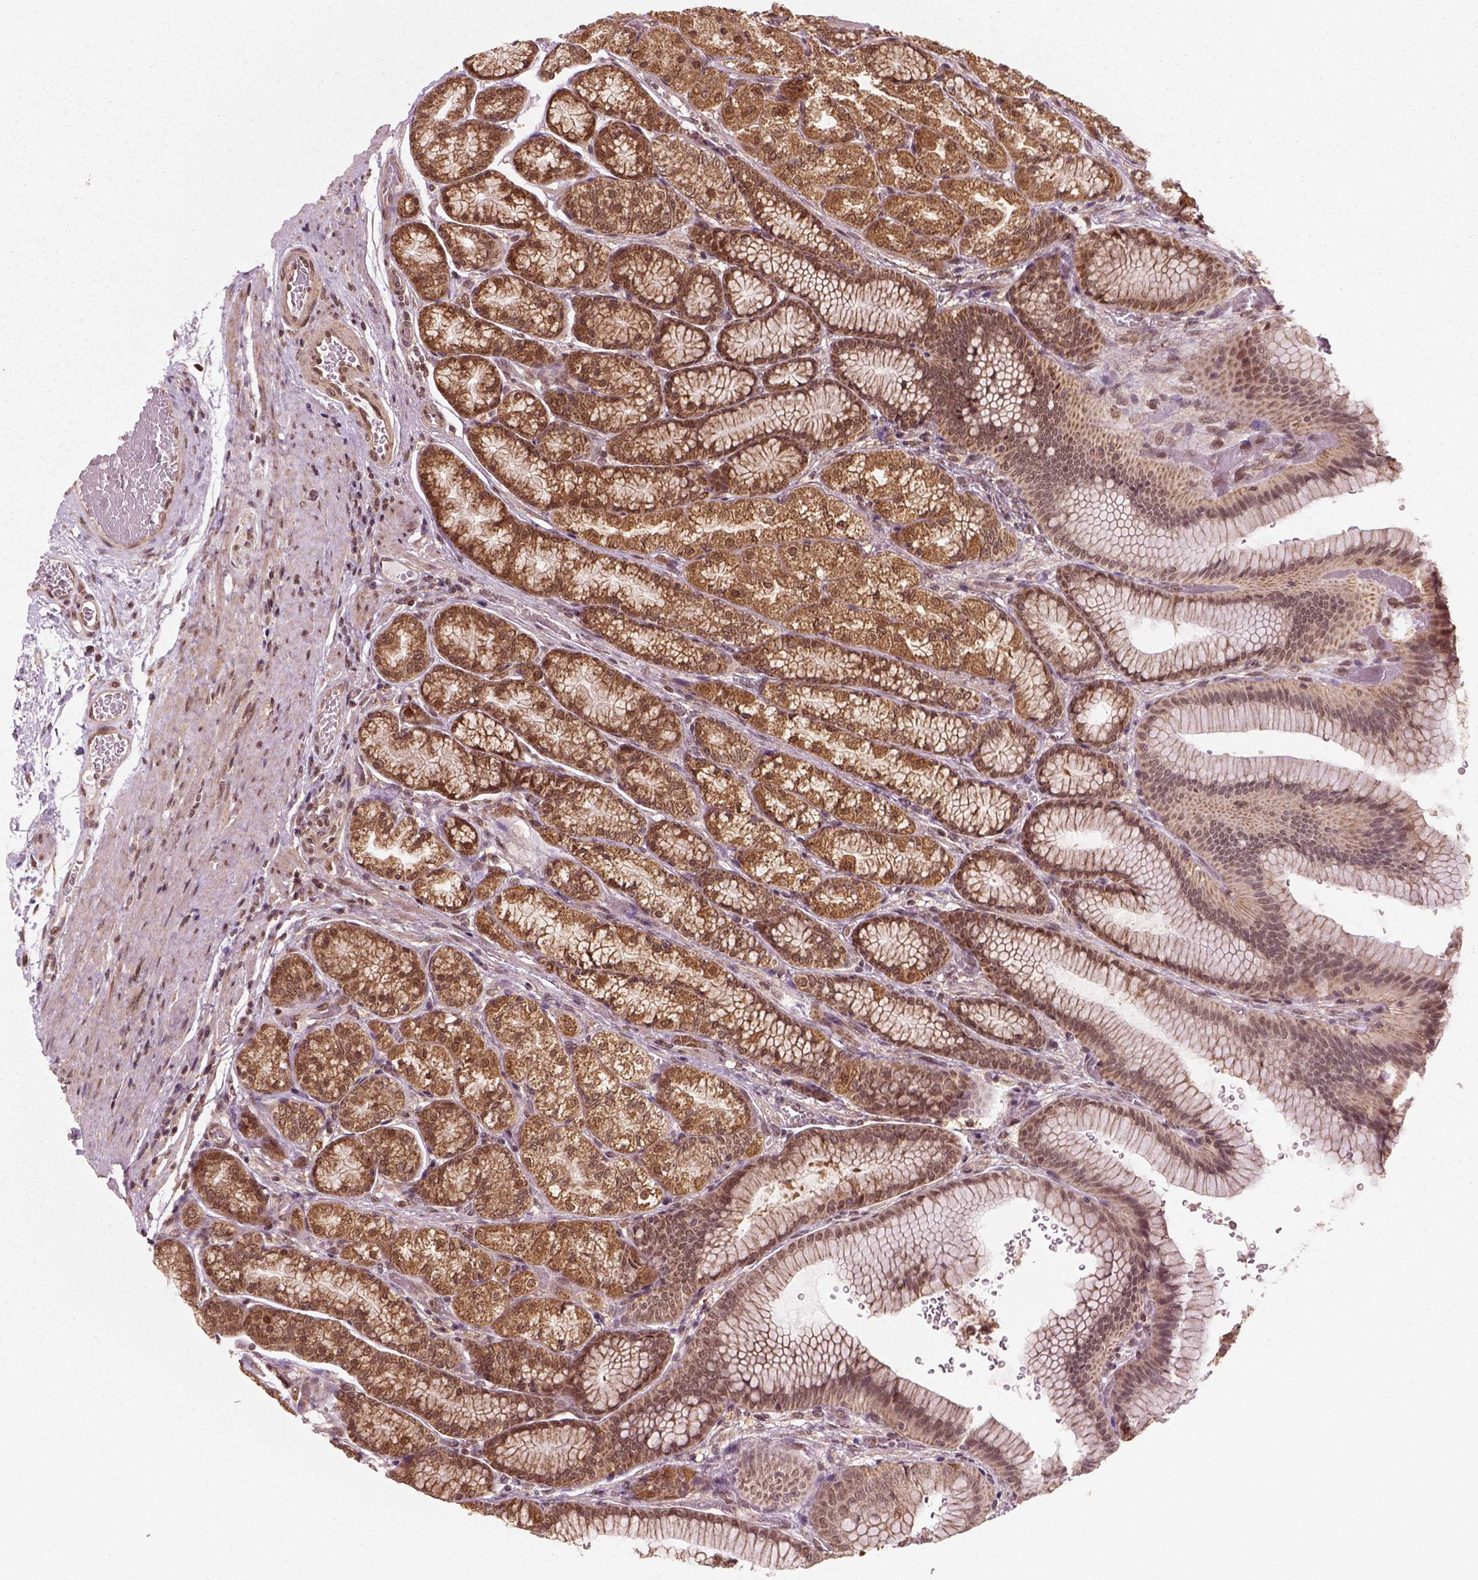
{"staining": {"intensity": "moderate", "quantity": ">75%", "location": "cytoplasmic/membranous,nuclear"}, "tissue": "stomach", "cell_type": "Glandular cells", "image_type": "normal", "snomed": [{"axis": "morphology", "description": "Normal tissue, NOS"}, {"axis": "morphology", "description": "Adenocarcinoma, NOS"}, {"axis": "morphology", "description": "Adenocarcinoma, High grade"}, {"axis": "topography", "description": "Stomach, upper"}, {"axis": "topography", "description": "Stomach"}], "caption": "A histopathology image showing moderate cytoplasmic/membranous,nuclear positivity in about >75% of glandular cells in unremarkable stomach, as visualized by brown immunohistochemical staining.", "gene": "NUDT9", "patient": {"sex": "female", "age": 65}}